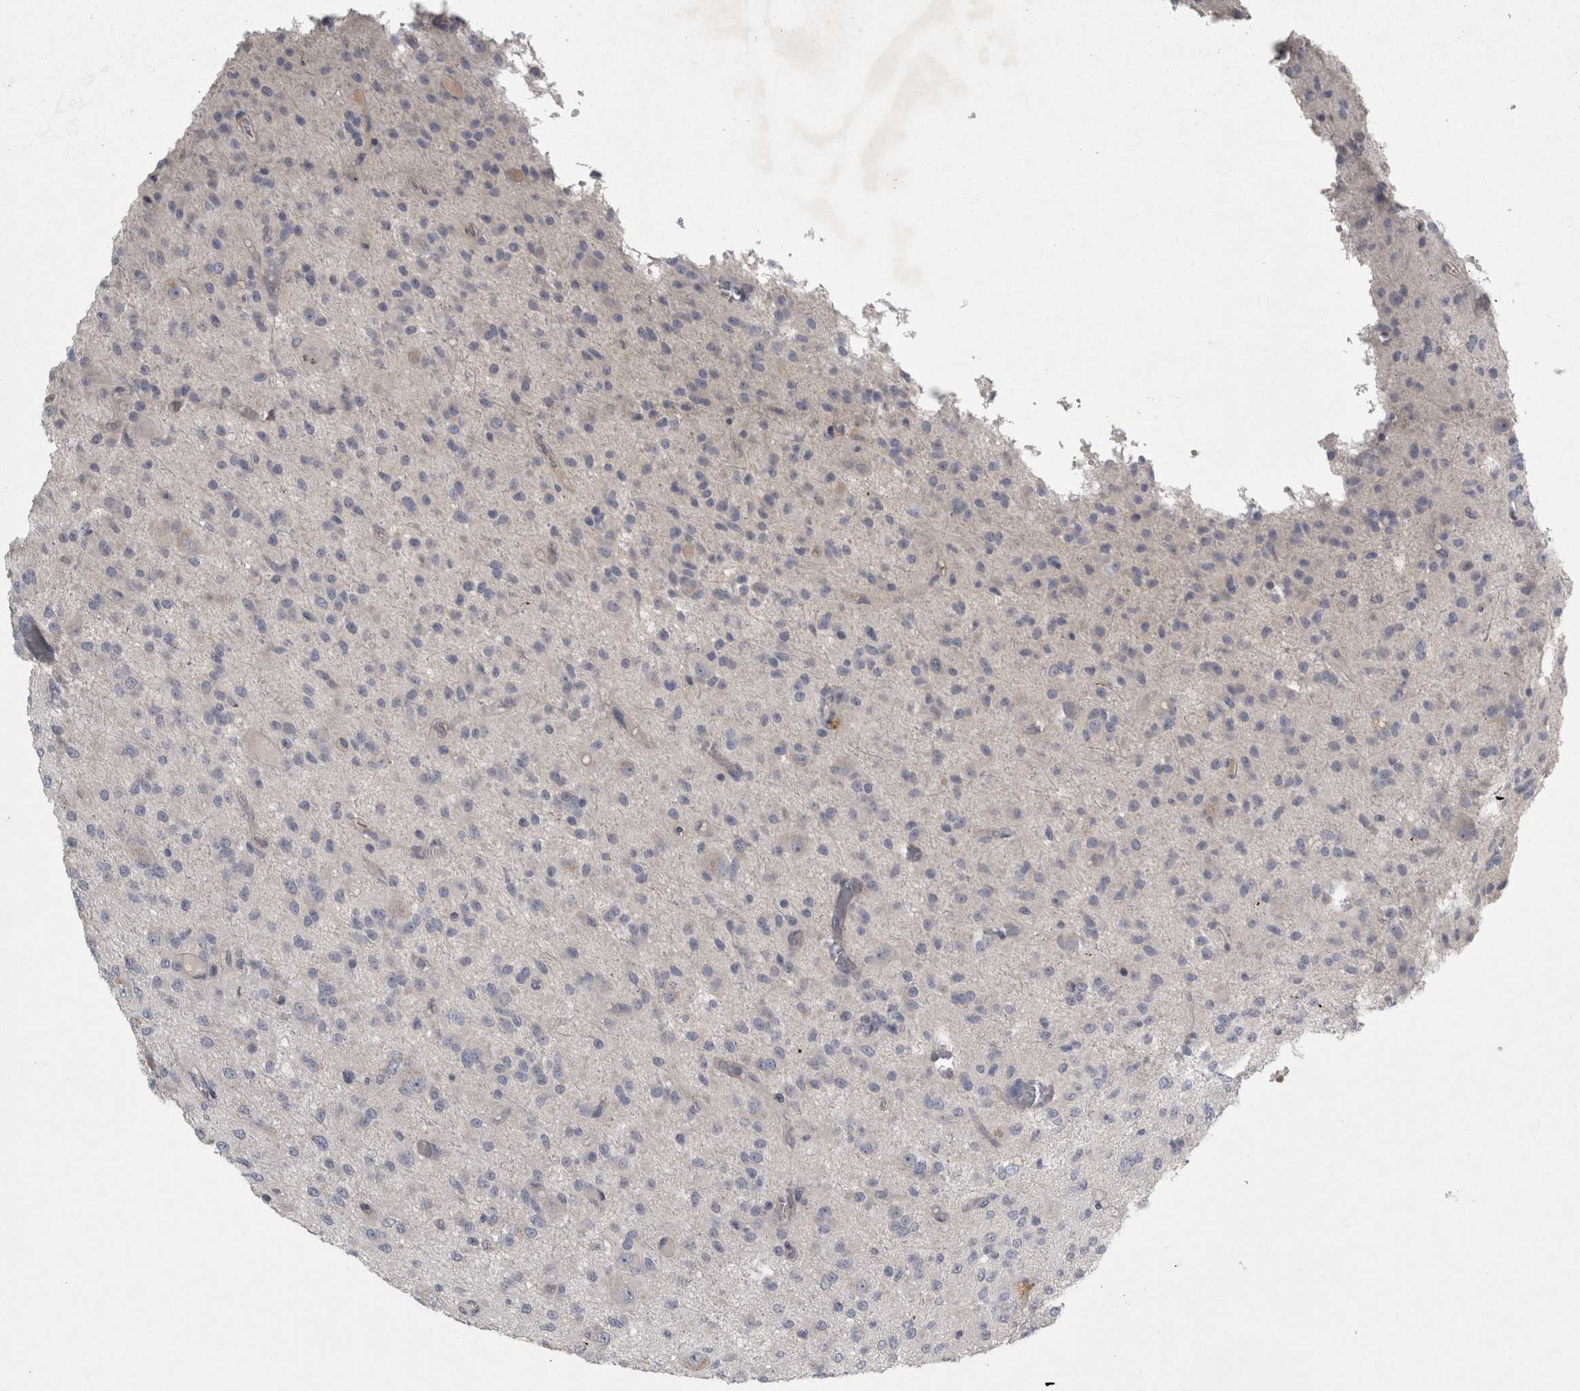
{"staining": {"intensity": "negative", "quantity": "none", "location": "none"}, "tissue": "glioma", "cell_type": "Tumor cells", "image_type": "cancer", "snomed": [{"axis": "morphology", "description": "Glioma, malignant, High grade"}, {"axis": "topography", "description": "Brain"}], "caption": "This is an IHC image of human high-grade glioma (malignant). There is no expression in tumor cells.", "gene": "ENPP7", "patient": {"sex": "female", "age": 59}}